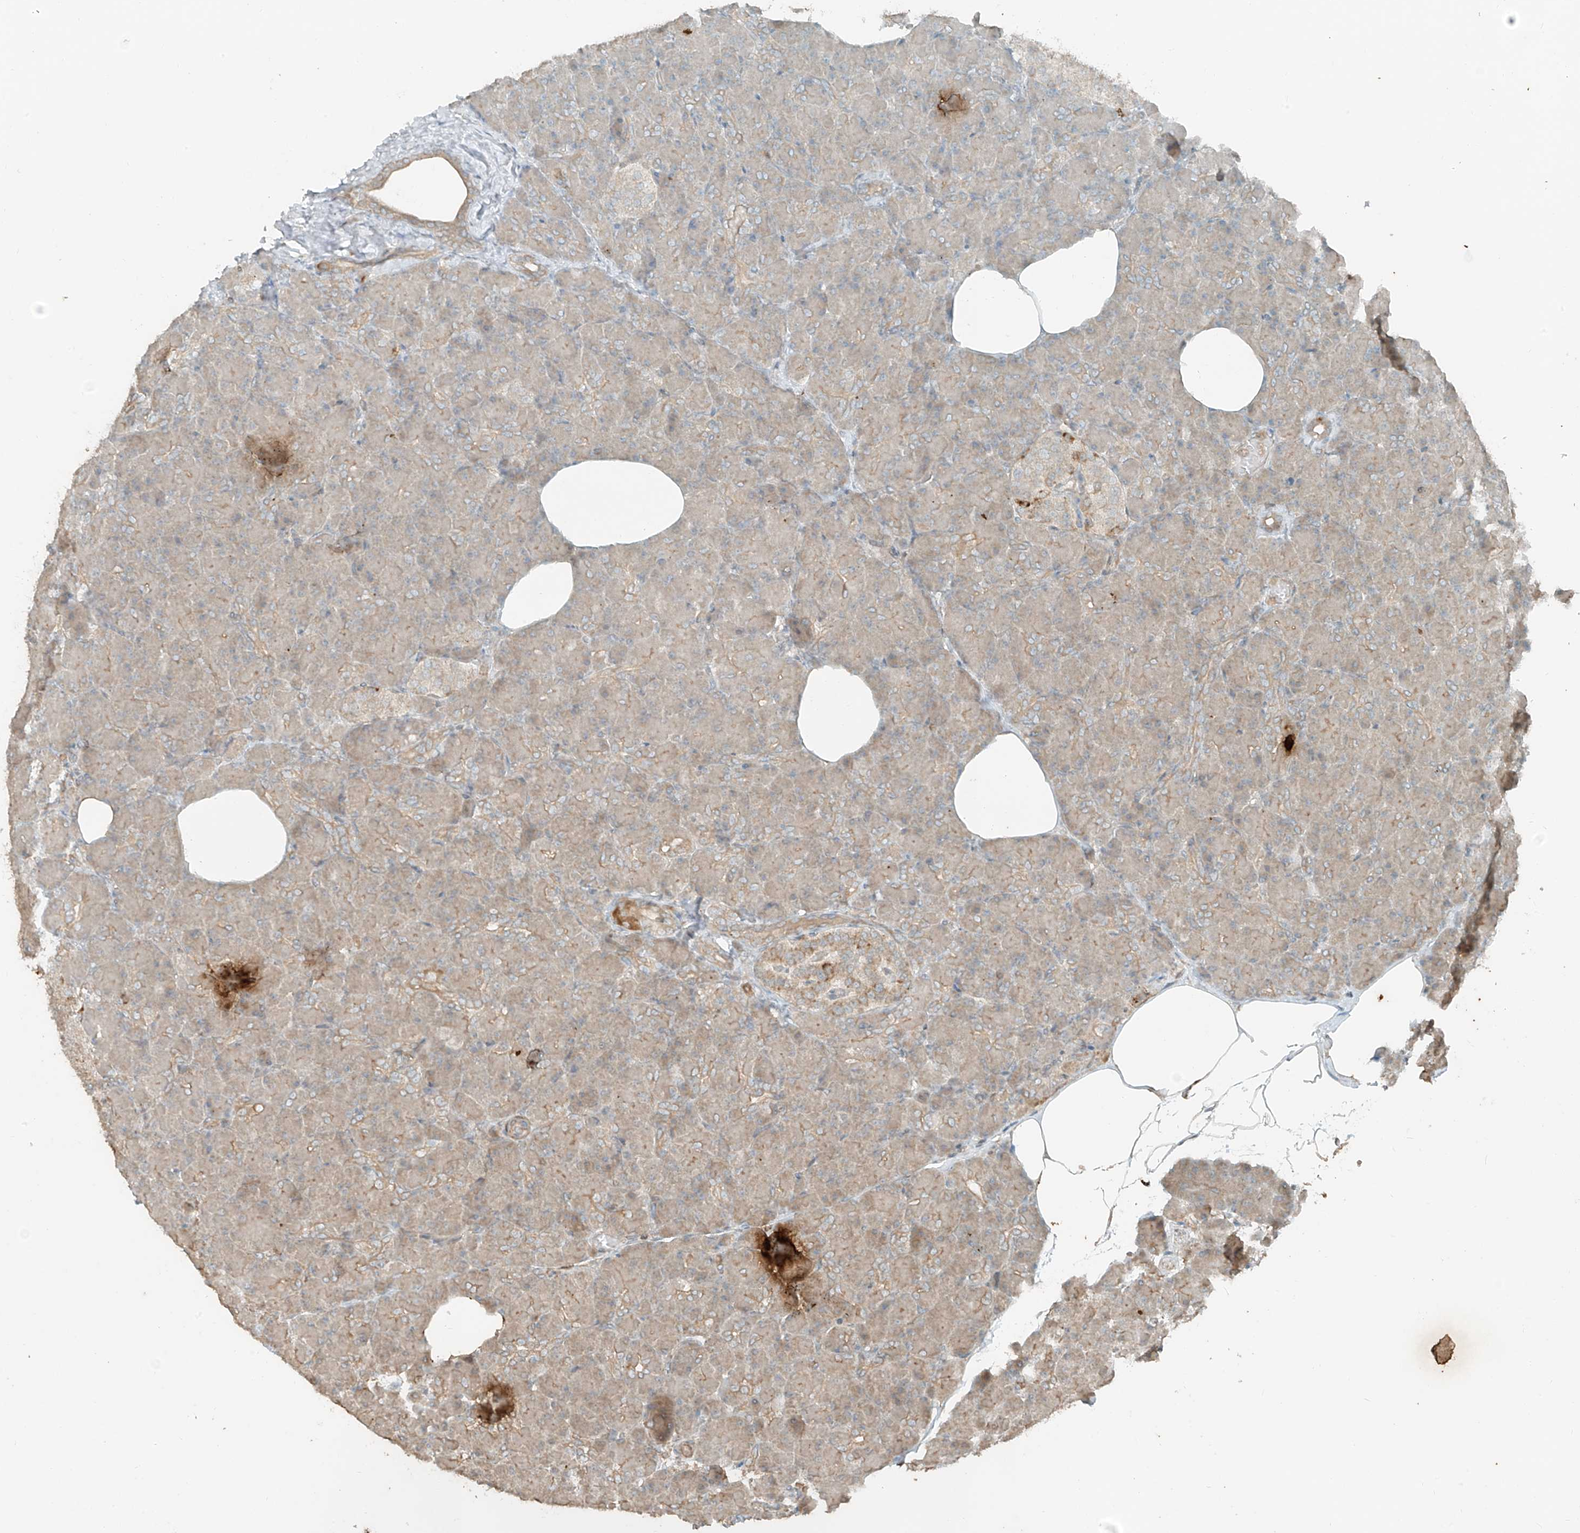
{"staining": {"intensity": "moderate", "quantity": "25%-75%", "location": "cytoplasmic/membranous"}, "tissue": "pancreas", "cell_type": "Exocrine glandular cells", "image_type": "normal", "snomed": [{"axis": "morphology", "description": "Normal tissue, NOS"}, {"axis": "topography", "description": "Pancreas"}], "caption": "Immunohistochemical staining of benign human pancreas exhibits medium levels of moderate cytoplasmic/membranous positivity in approximately 25%-75% of exocrine glandular cells. (DAB = brown stain, brightfield microscopy at high magnification).", "gene": "ANKZF1", "patient": {"sex": "female", "age": 43}}